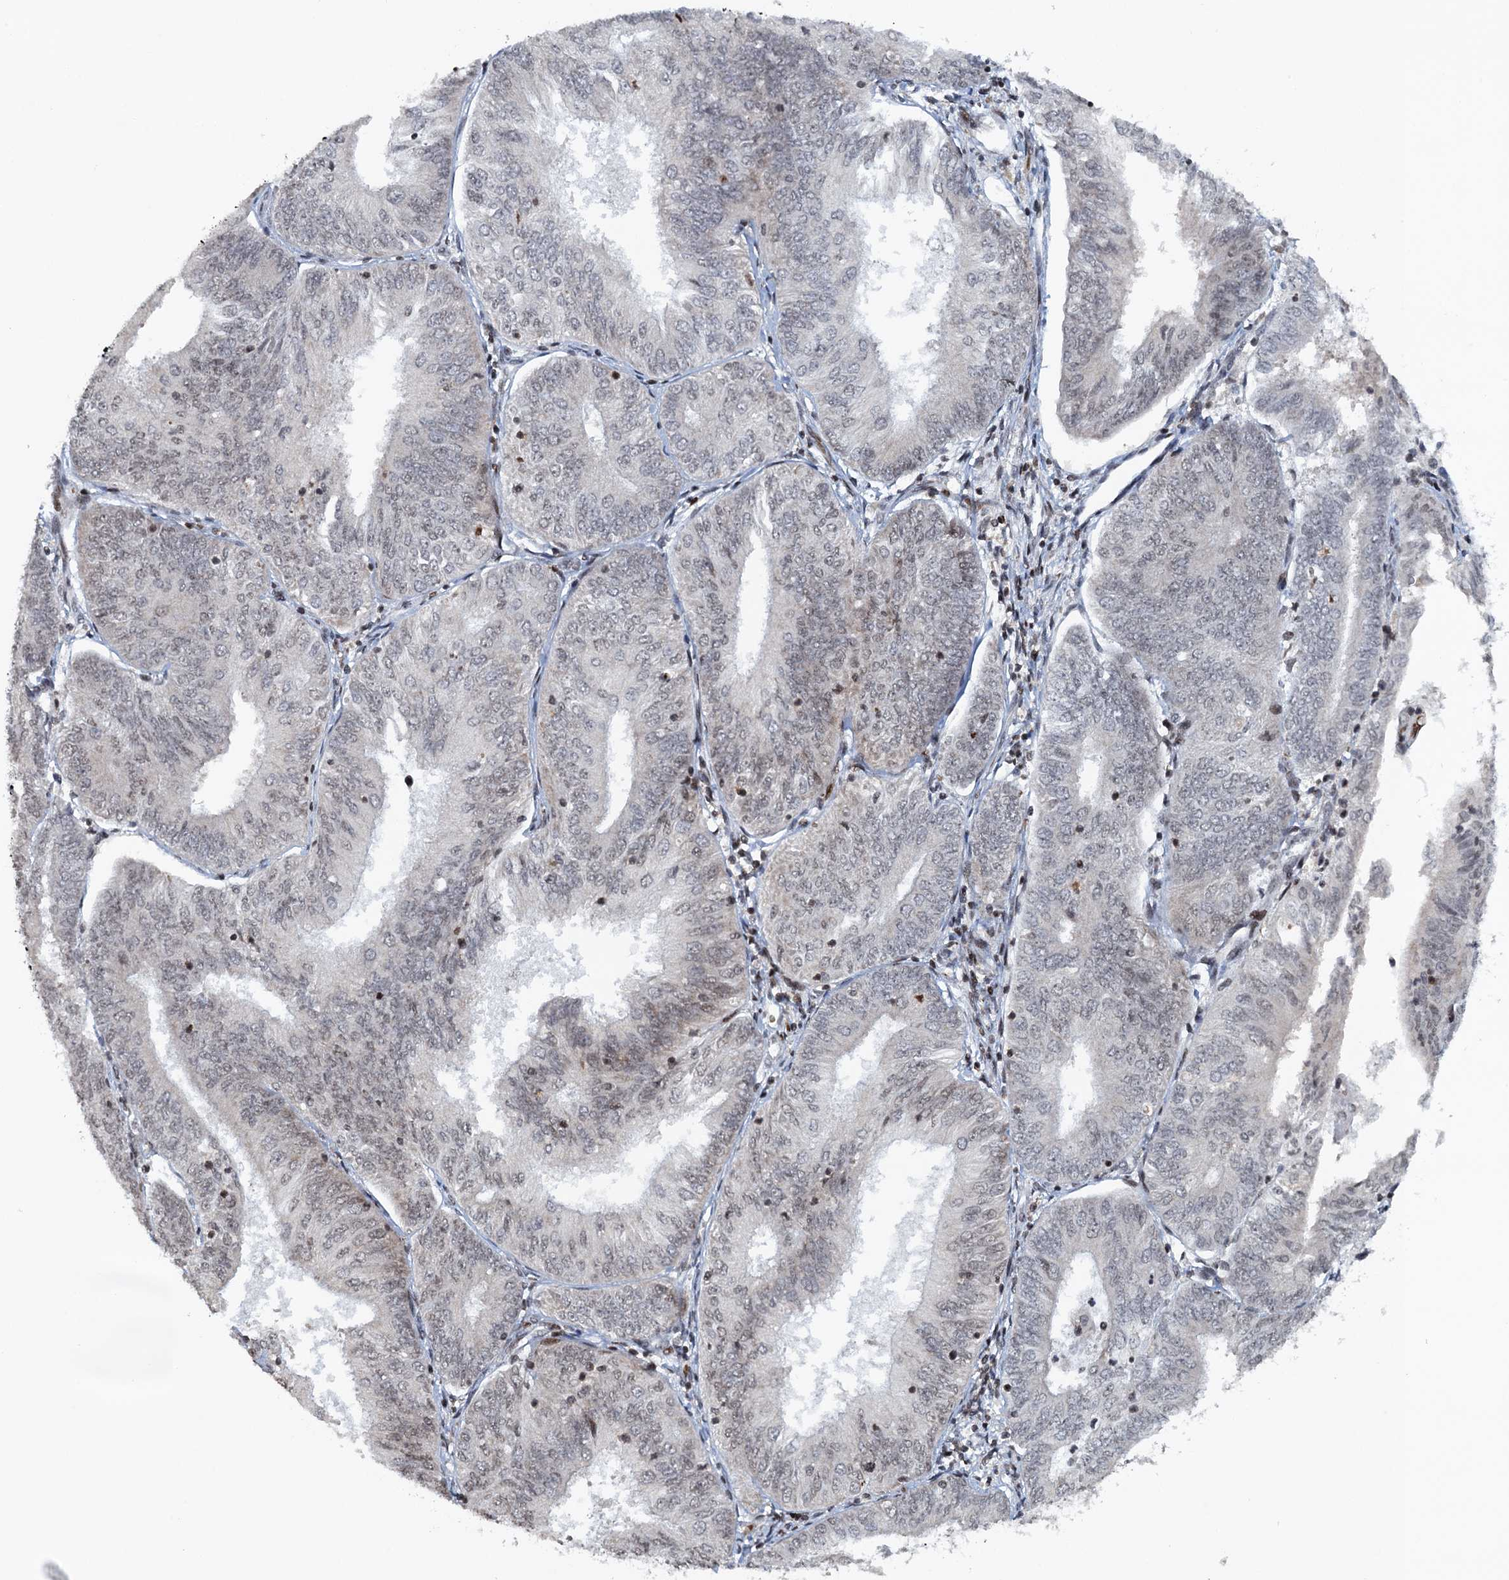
{"staining": {"intensity": "negative", "quantity": "none", "location": "none"}, "tissue": "endometrial cancer", "cell_type": "Tumor cells", "image_type": "cancer", "snomed": [{"axis": "morphology", "description": "Adenocarcinoma, NOS"}, {"axis": "topography", "description": "Endometrium"}], "caption": "Endometrial cancer was stained to show a protein in brown. There is no significant staining in tumor cells.", "gene": "FYB1", "patient": {"sex": "female", "age": 58}}